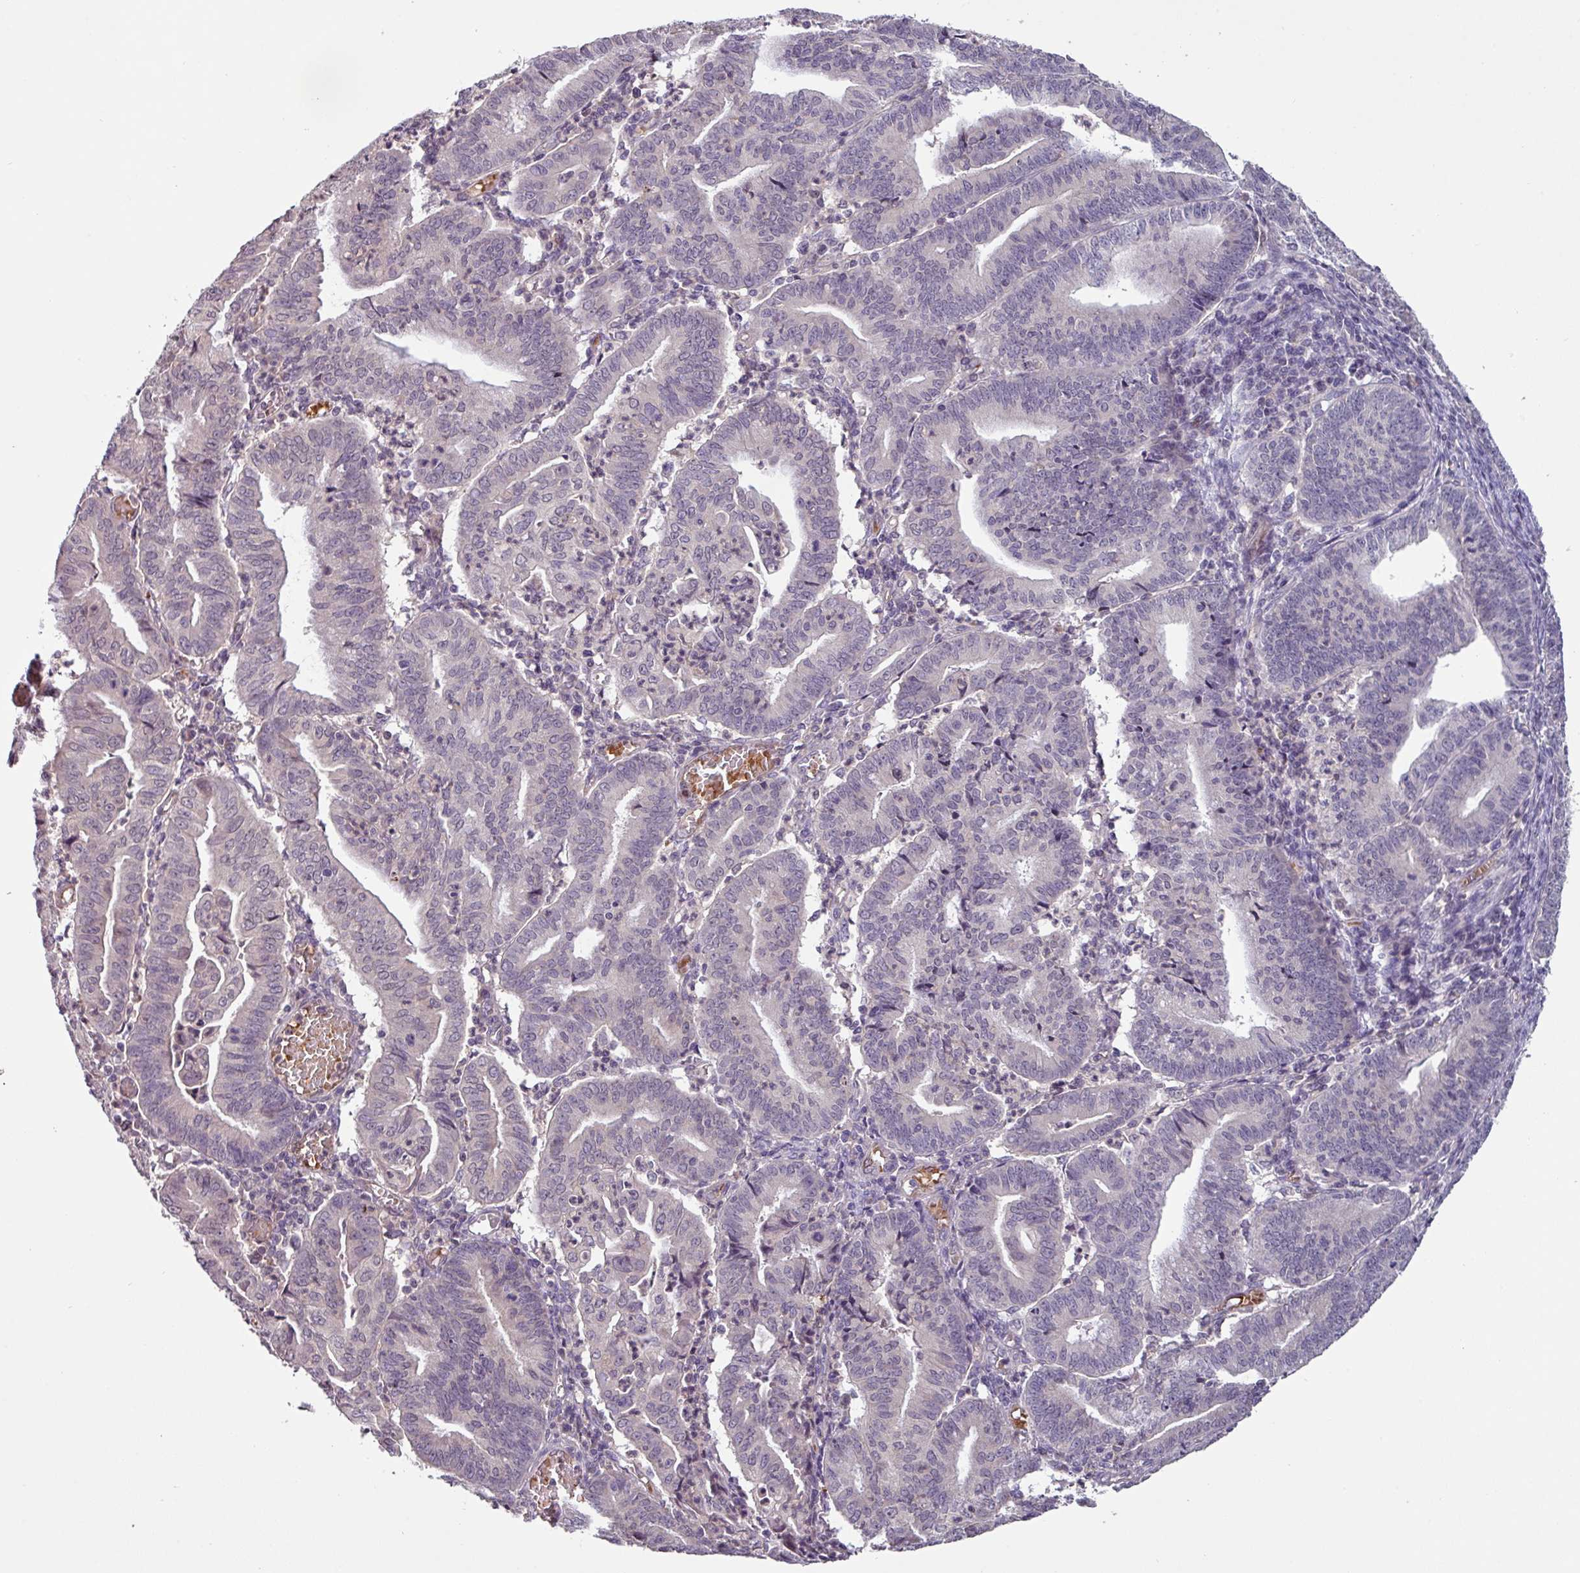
{"staining": {"intensity": "negative", "quantity": "none", "location": "none"}, "tissue": "endometrial cancer", "cell_type": "Tumor cells", "image_type": "cancer", "snomed": [{"axis": "morphology", "description": "Adenocarcinoma, NOS"}, {"axis": "topography", "description": "Endometrium"}], "caption": "Image shows no protein staining in tumor cells of endometrial cancer (adenocarcinoma) tissue. Nuclei are stained in blue.", "gene": "SLC5A10", "patient": {"sex": "female", "age": 60}}